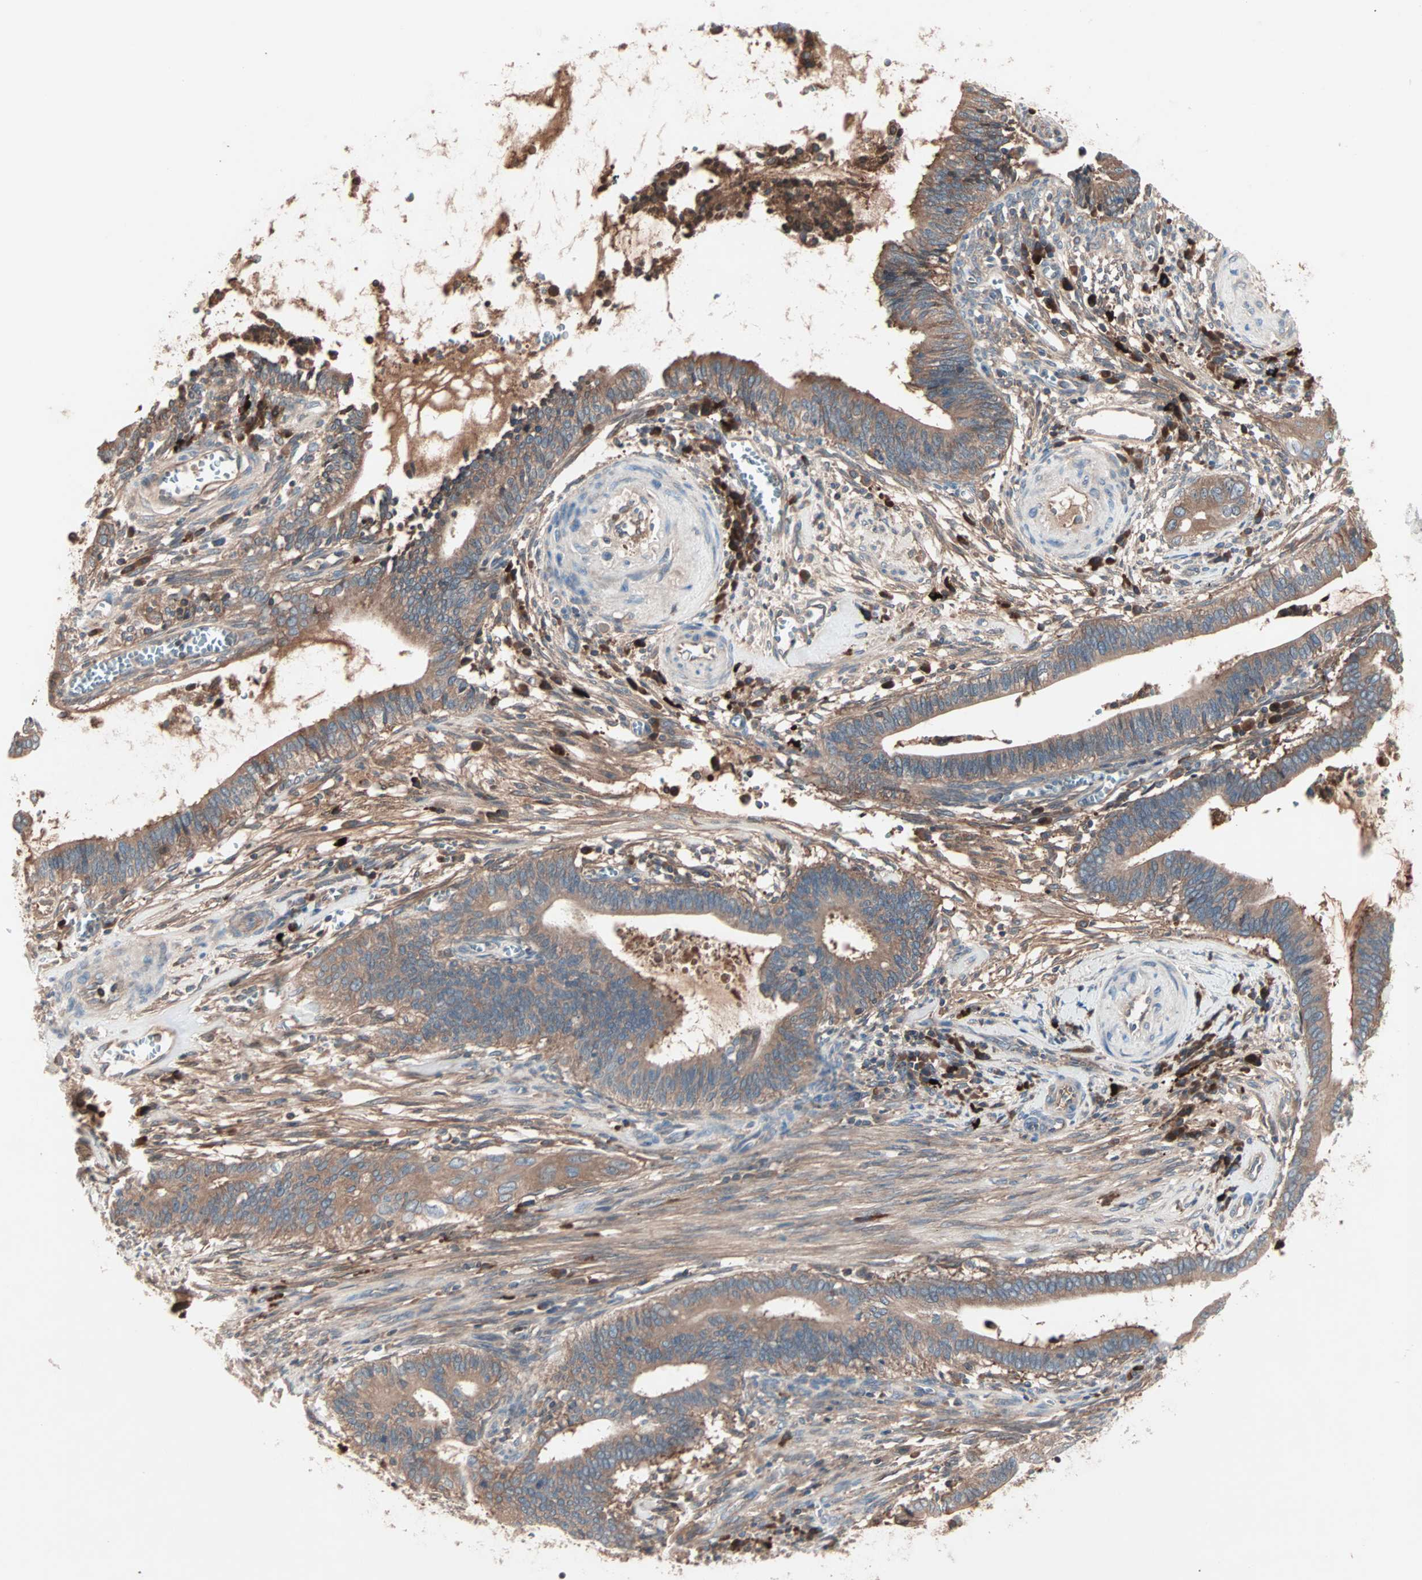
{"staining": {"intensity": "moderate", "quantity": ">75%", "location": "cytoplasmic/membranous"}, "tissue": "cervical cancer", "cell_type": "Tumor cells", "image_type": "cancer", "snomed": [{"axis": "morphology", "description": "Adenocarcinoma, NOS"}, {"axis": "topography", "description": "Cervix"}], "caption": "Cervical cancer was stained to show a protein in brown. There is medium levels of moderate cytoplasmic/membranous staining in about >75% of tumor cells.", "gene": "CAD", "patient": {"sex": "female", "age": 44}}